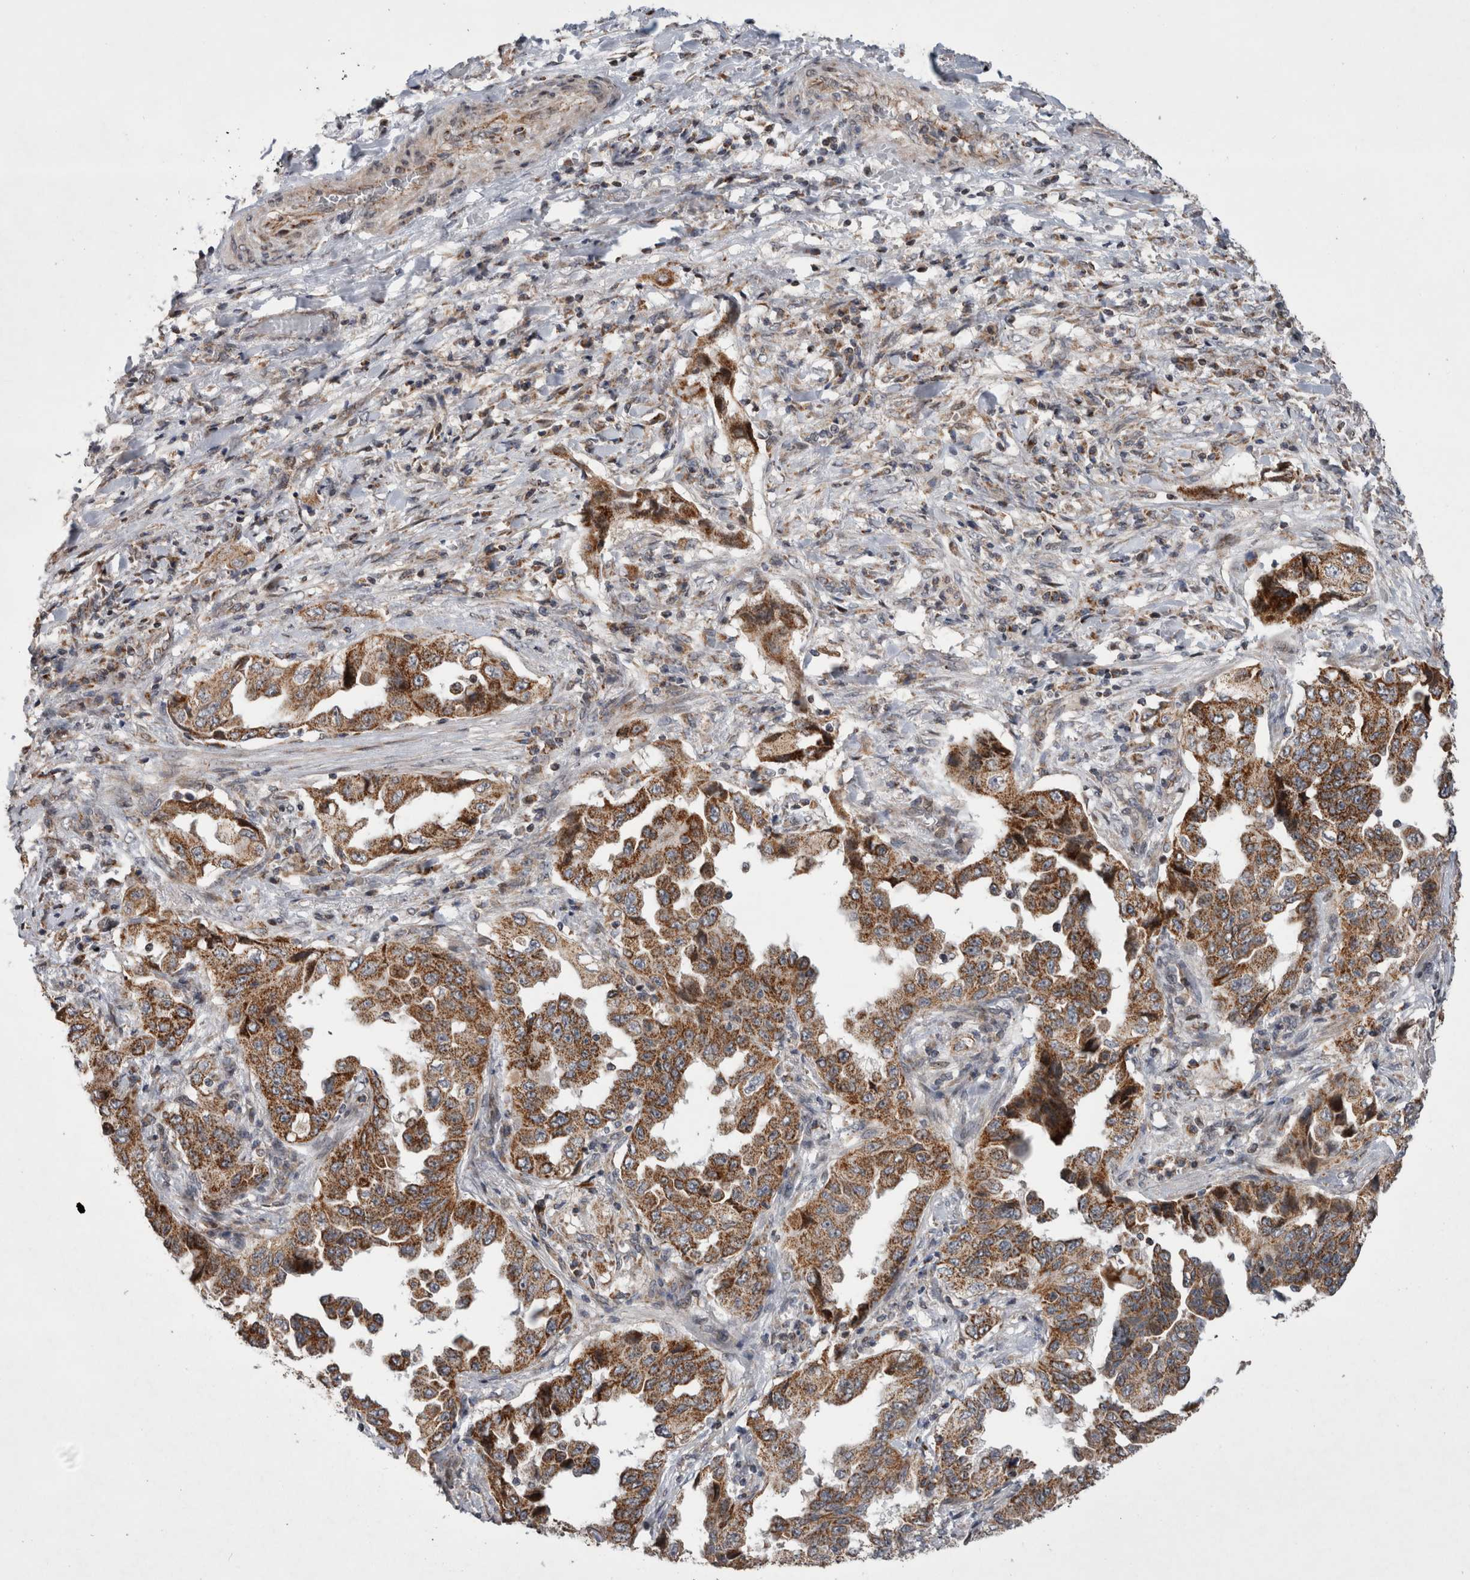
{"staining": {"intensity": "moderate", "quantity": ">75%", "location": "cytoplasmic/membranous"}, "tissue": "lung cancer", "cell_type": "Tumor cells", "image_type": "cancer", "snomed": [{"axis": "morphology", "description": "Adenocarcinoma, NOS"}, {"axis": "topography", "description": "Lung"}], "caption": "Immunohistochemical staining of lung cancer (adenocarcinoma) reveals medium levels of moderate cytoplasmic/membranous positivity in approximately >75% of tumor cells.", "gene": "MRPL37", "patient": {"sex": "female", "age": 51}}